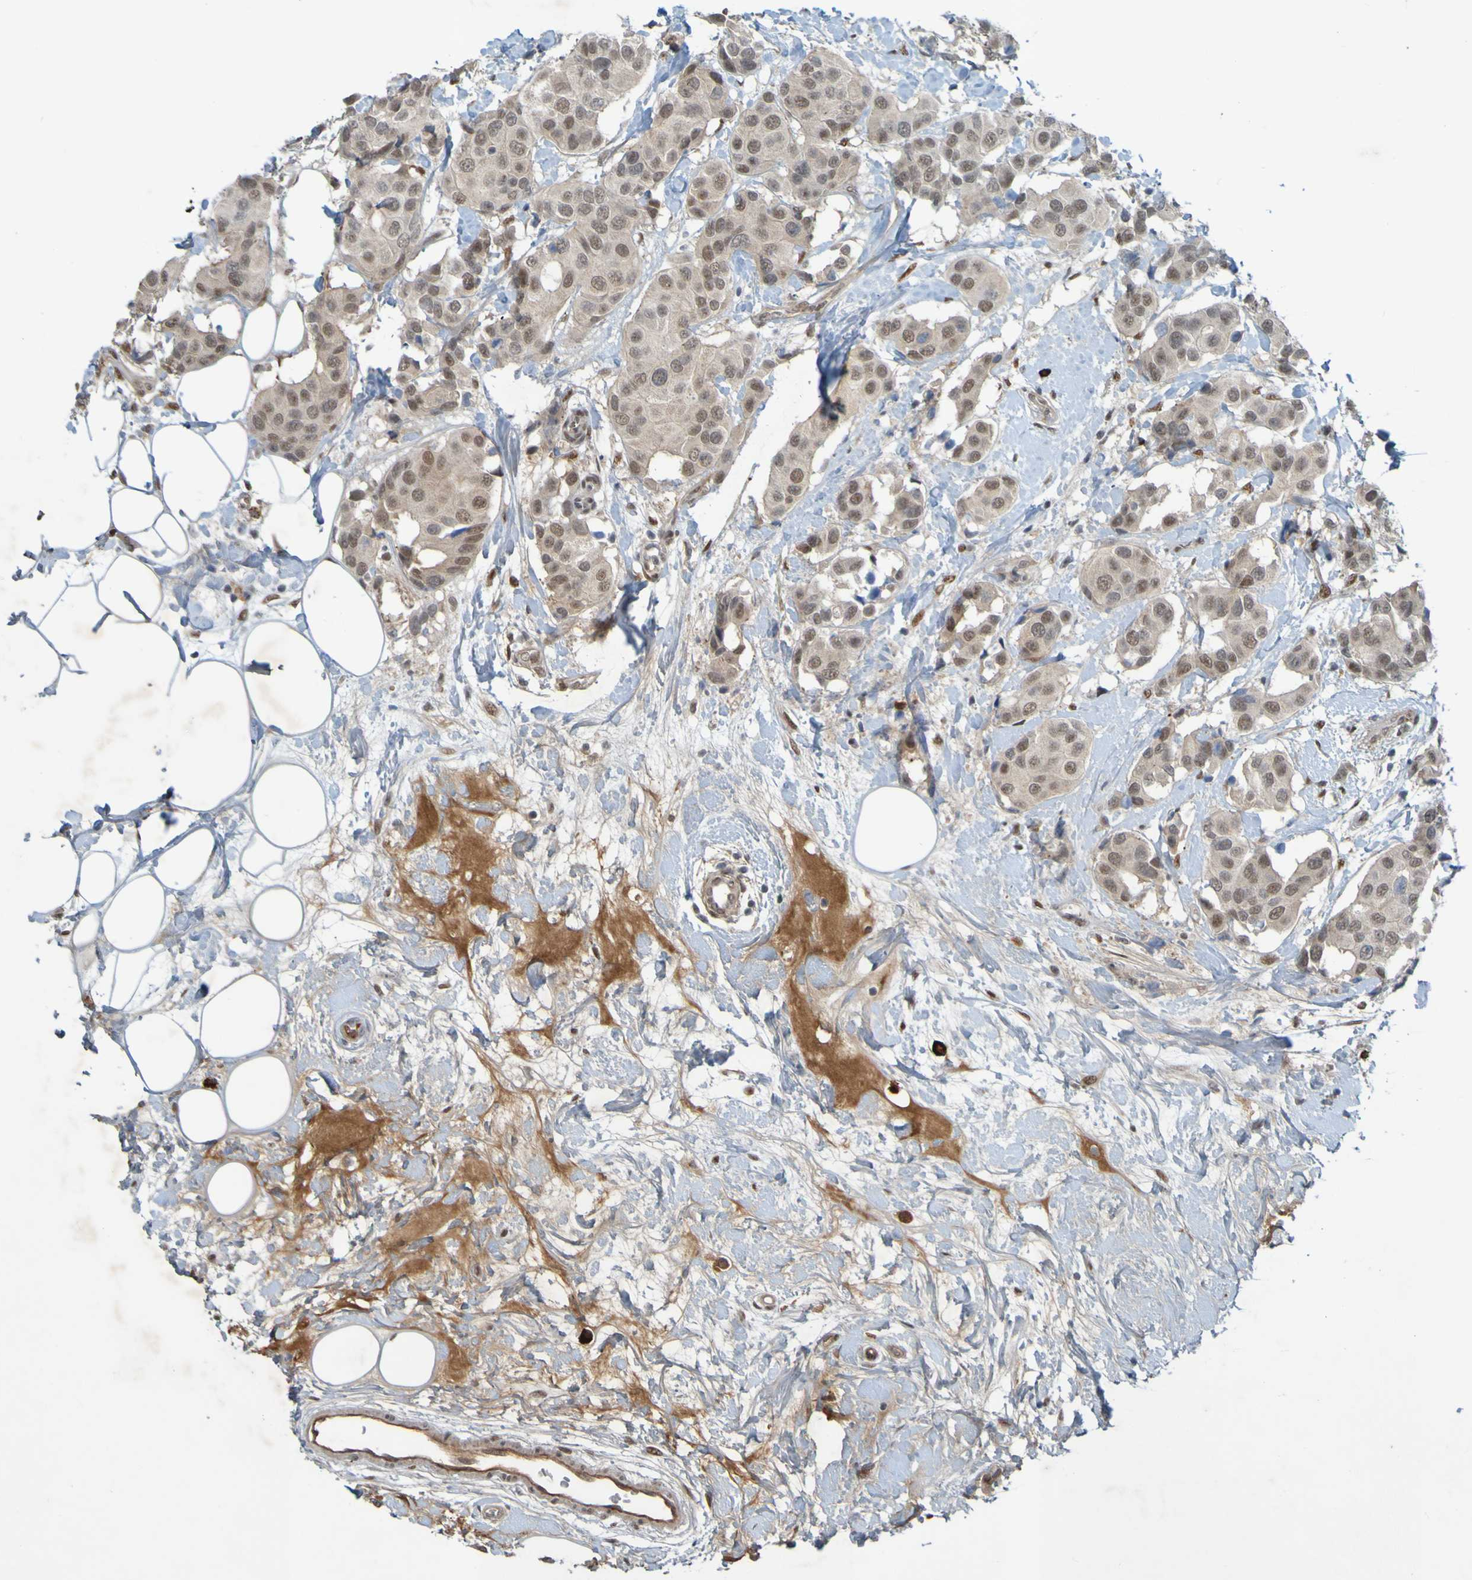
{"staining": {"intensity": "moderate", "quantity": ">75%", "location": "cytoplasmic/membranous,nuclear"}, "tissue": "breast cancer", "cell_type": "Tumor cells", "image_type": "cancer", "snomed": [{"axis": "morphology", "description": "Normal tissue, NOS"}, {"axis": "morphology", "description": "Duct carcinoma"}, {"axis": "topography", "description": "Breast"}], "caption": "IHC of human breast cancer (infiltrating ductal carcinoma) reveals medium levels of moderate cytoplasmic/membranous and nuclear expression in about >75% of tumor cells.", "gene": "MCPH1", "patient": {"sex": "female", "age": 39}}